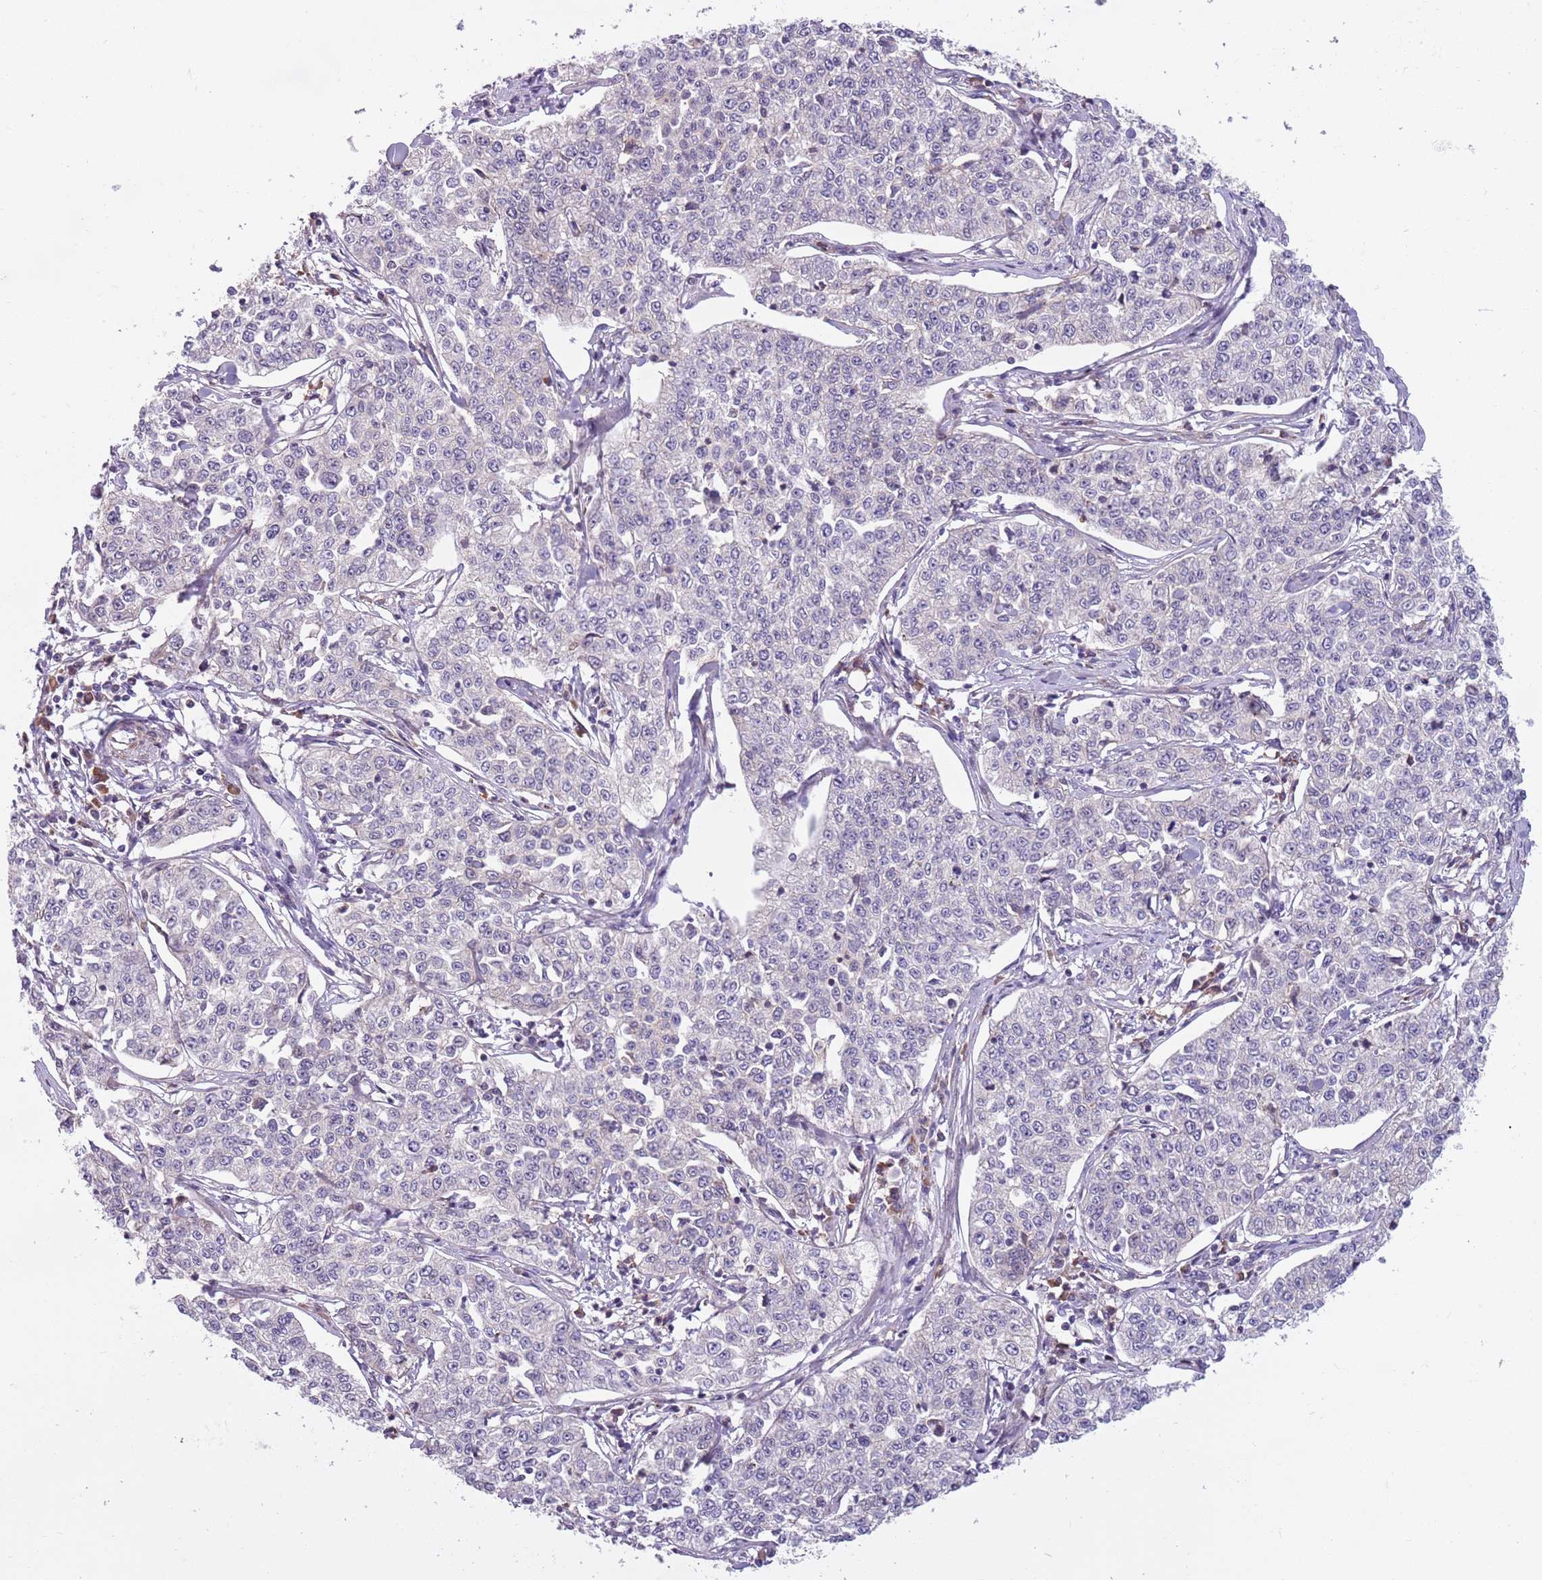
{"staining": {"intensity": "negative", "quantity": "none", "location": "none"}, "tissue": "cervical cancer", "cell_type": "Tumor cells", "image_type": "cancer", "snomed": [{"axis": "morphology", "description": "Squamous cell carcinoma, NOS"}, {"axis": "topography", "description": "Cervix"}], "caption": "Immunohistochemical staining of human cervical squamous cell carcinoma displays no significant staining in tumor cells. Brightfield microscopy of immunohistochemistry stained with DAB (3,3'-diaminobenzidine) (brown) and hematoxylin (blue), captured at high magnification.", "gene": "JAML", "patient": {"sex": "female", "age": 35}}